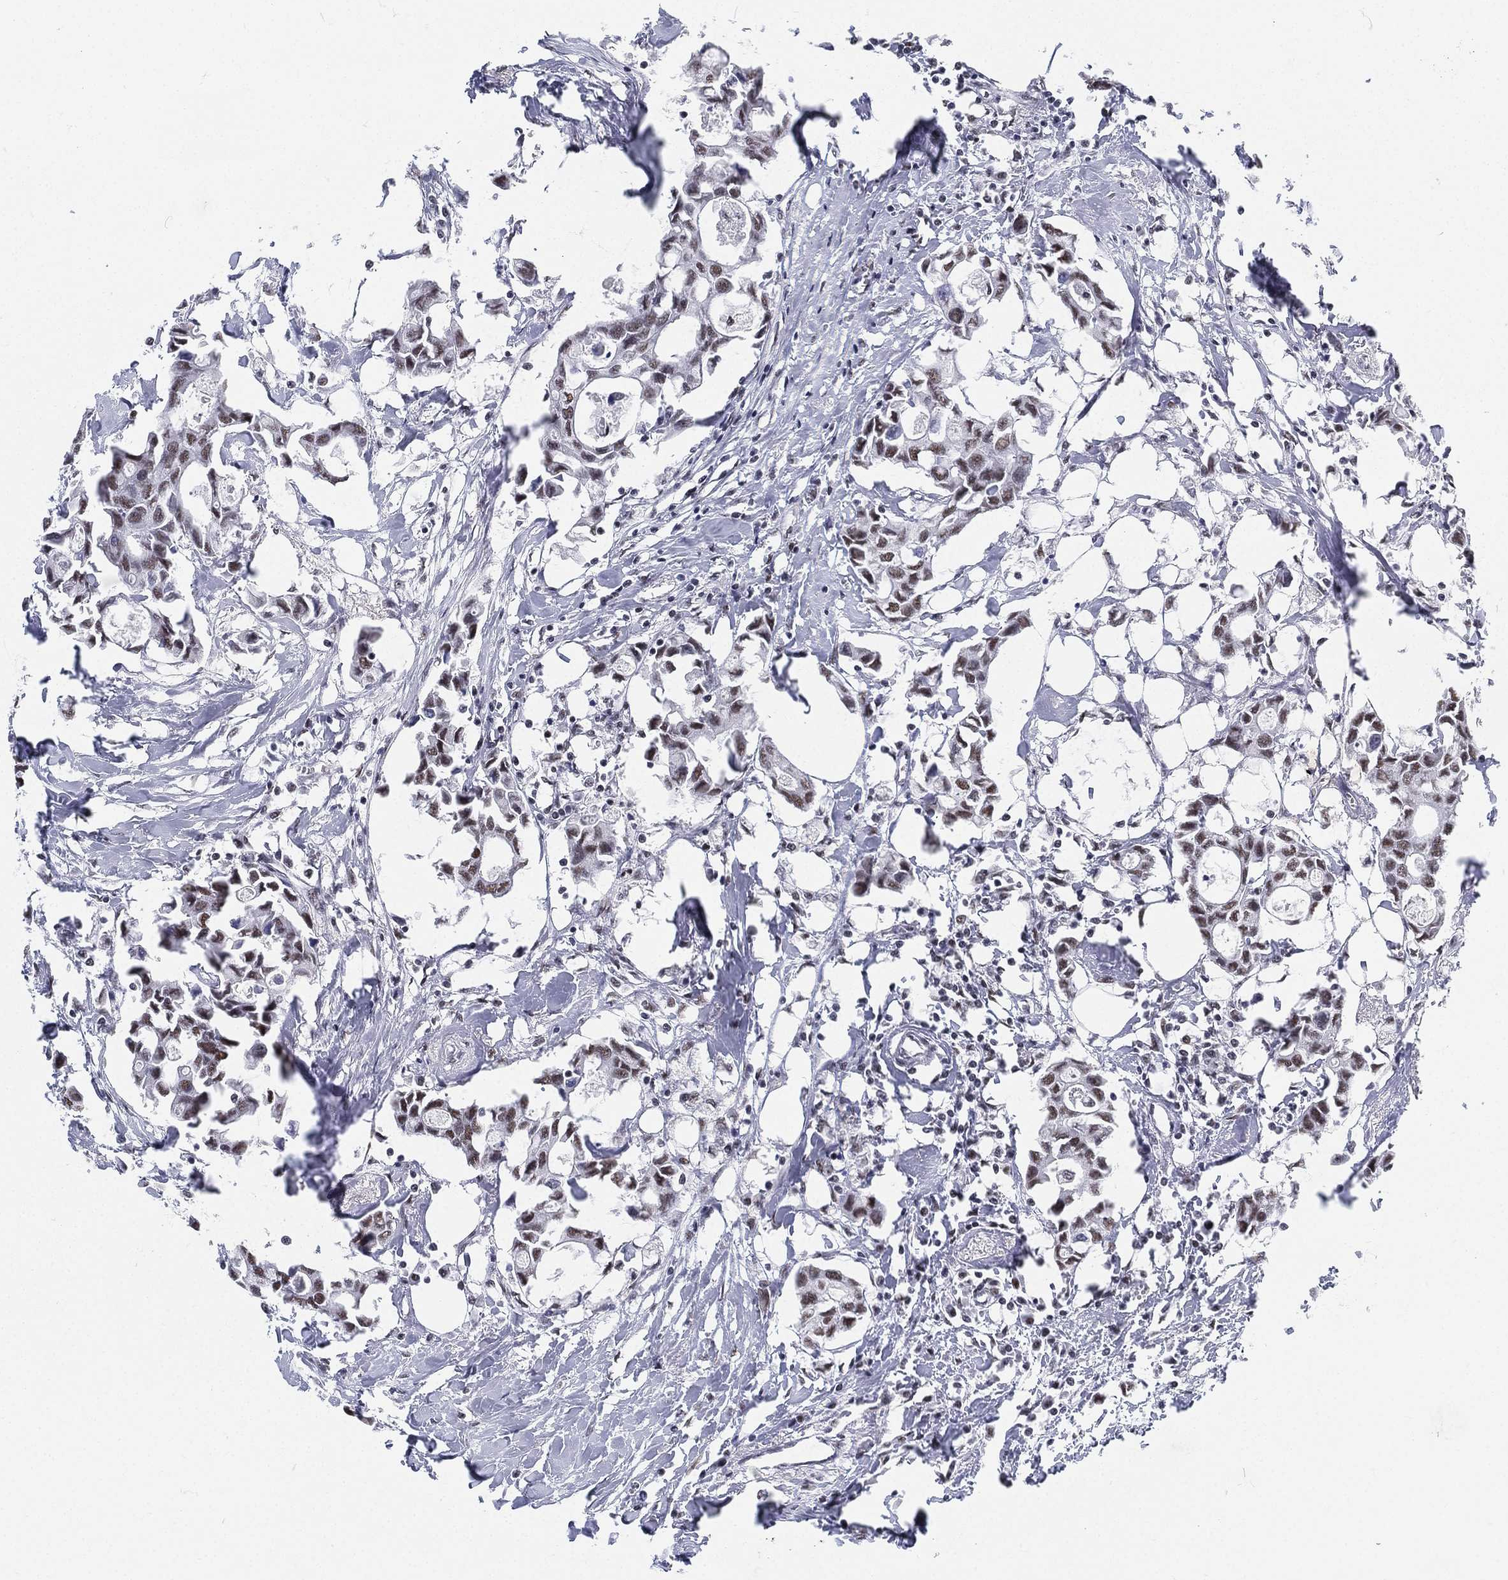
{"staining": {"intensity": "moderate", "quantity": "25%-75%", "location": "nuclear"}, "tissue": "breast cancer", "cell_type": "Tumor cells", "image_type": "cancer", "snomed": [{"axis": "morphology", "description": "Duct carcinoma"}, {"axis": "topography", "description": "Breast"}], "caption": "The immunohistochemical stain shows moderate nuclear positivity in tumor cells of breast cancer tissue.", "gene": "MAPK8IP1", "patient": {"sex": "female", "age": 83}}